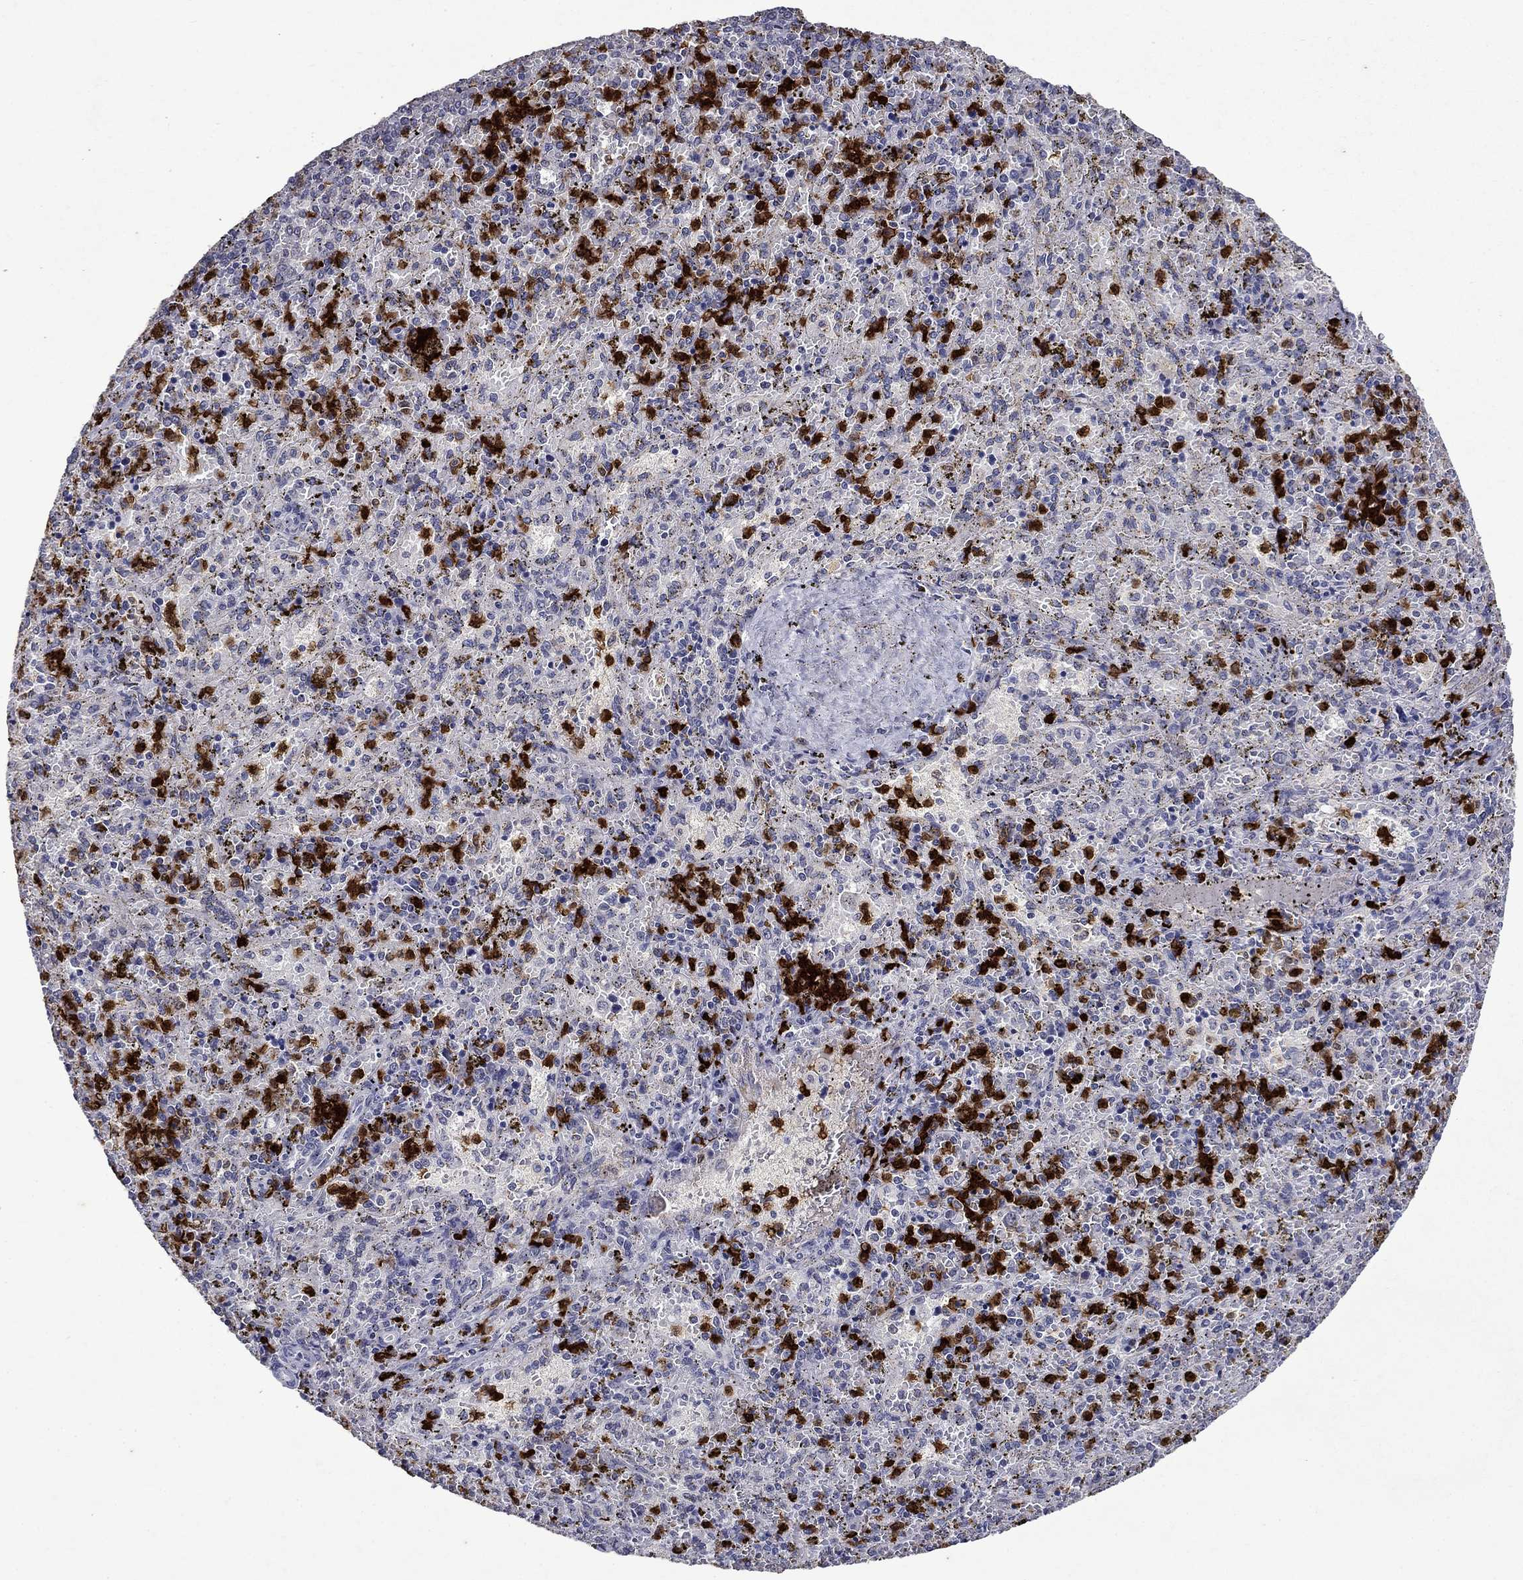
{"staining": {"intensity": "strong", "quantity": "25%-75%", "location": "cytoplasmic/membranous,nuclear"}, "tissue": "spleen", "cell_type": "Cells in red pulp", "image_type": "normal", "snomed": [{"axis": "morphology", "description": "Normal tissue, NOS"}, {"axis": "topography", "description": "Spleen"}], "caption": "The immunohistochemical stain highlights strong cytoplasmic/membranous,nuclear expression in cells in red pulp of normal spleen. (DAB (3,3'-diaminobenzidine) IHC, brown staining for protein, blue staining for nuclei).", "gene": "IRF5", "patient": {"sex": "female", "age": 50}}